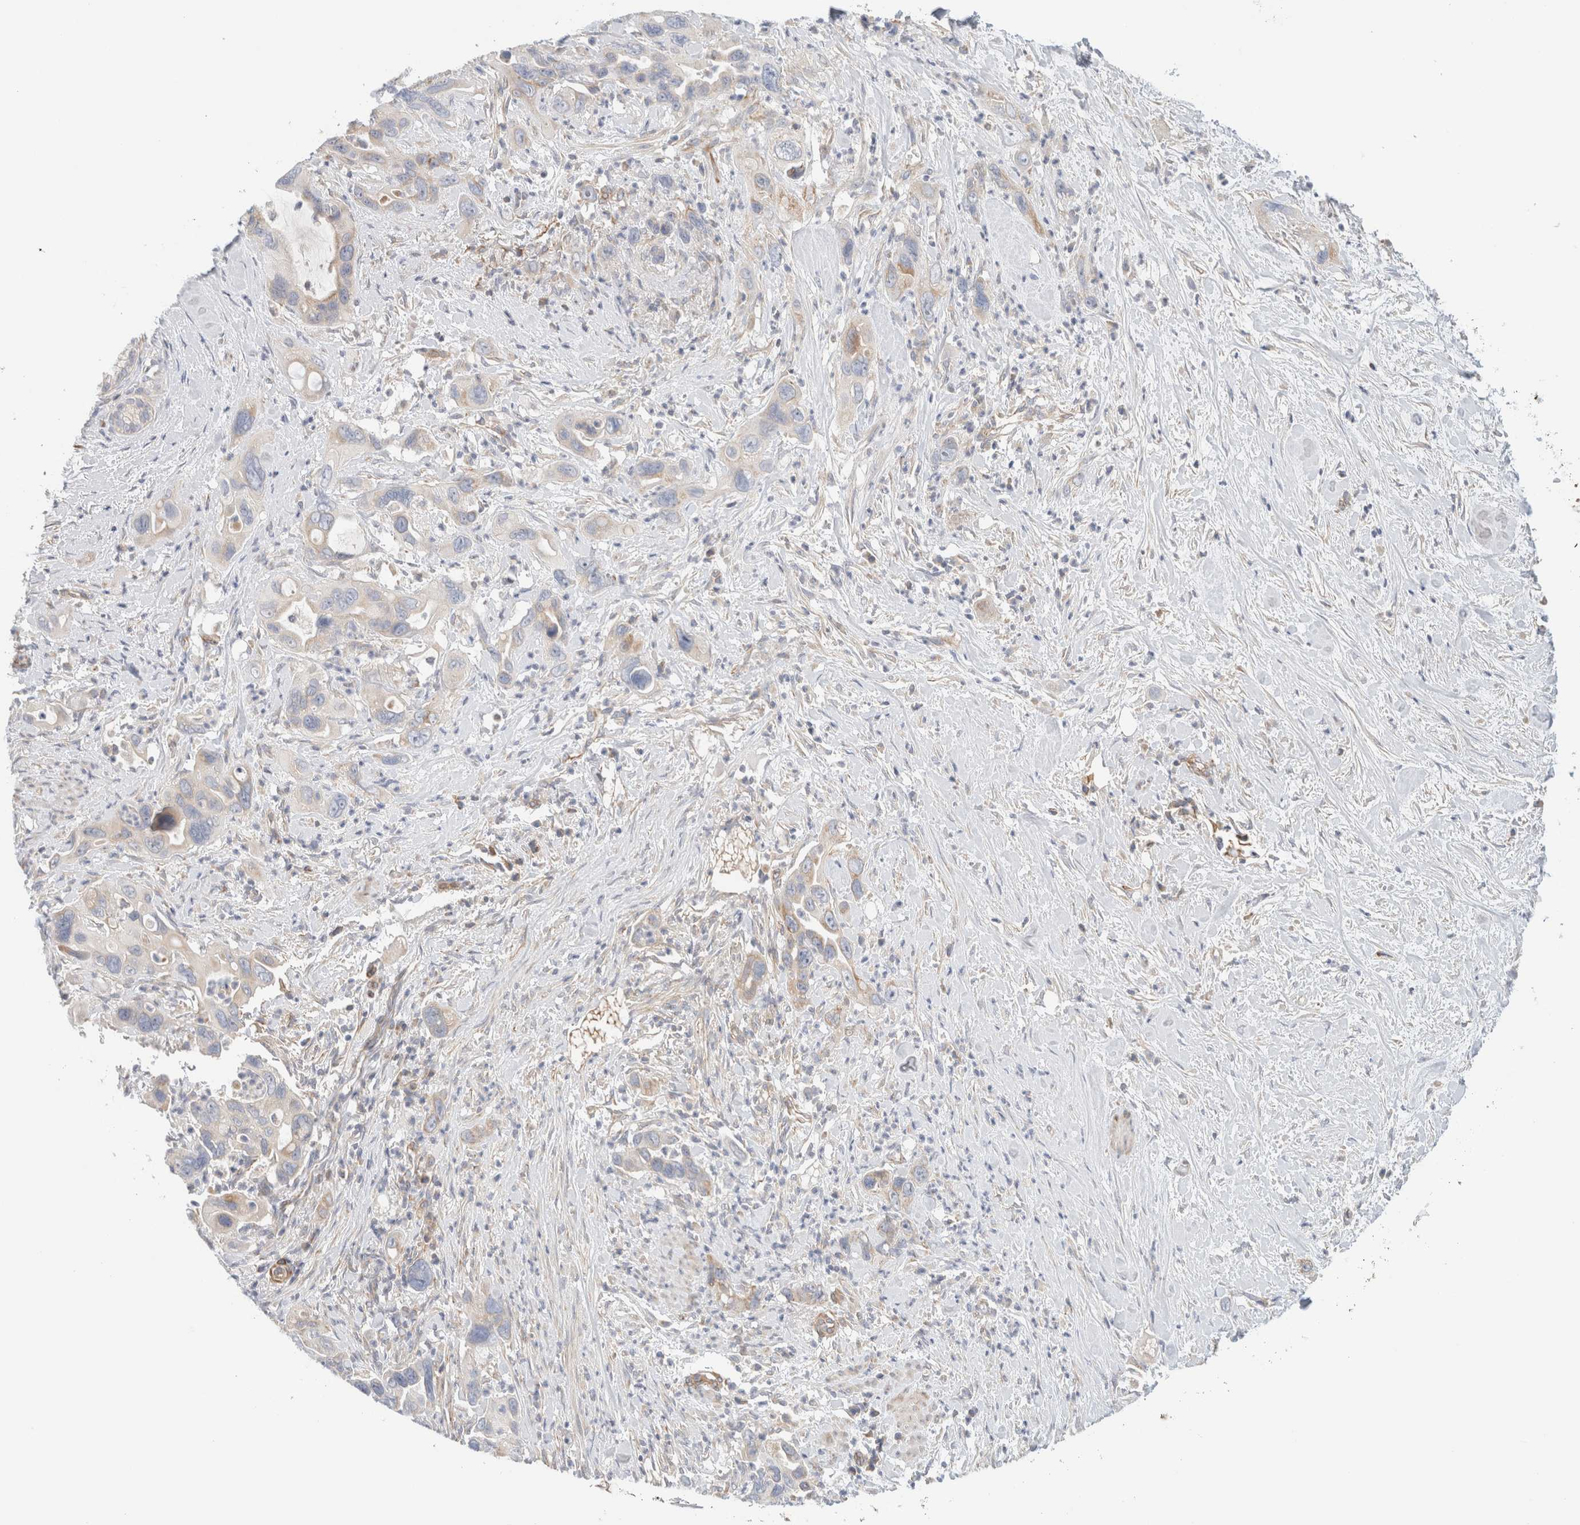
{"staining": {"intensity": "weak", "quantity": "<25%", "location": "cytoplasmic/membranous"}, "tissue": "pancreatic cancer", "cell_type": "Tumor cells", "image_type": "cancer", "snomed": [{"axis": "morphology", "description": "Adenocarcinoma, NOS"}, {"axis": "topography", "description": "Pancreas"}], "caption": "Human adenocarcinoma (pancreatic) stained for a protein using IHC demonstrates no positivity in tumor cells.", "gene": "MRM3", "patient": {"sex": "female", "age": 70}}